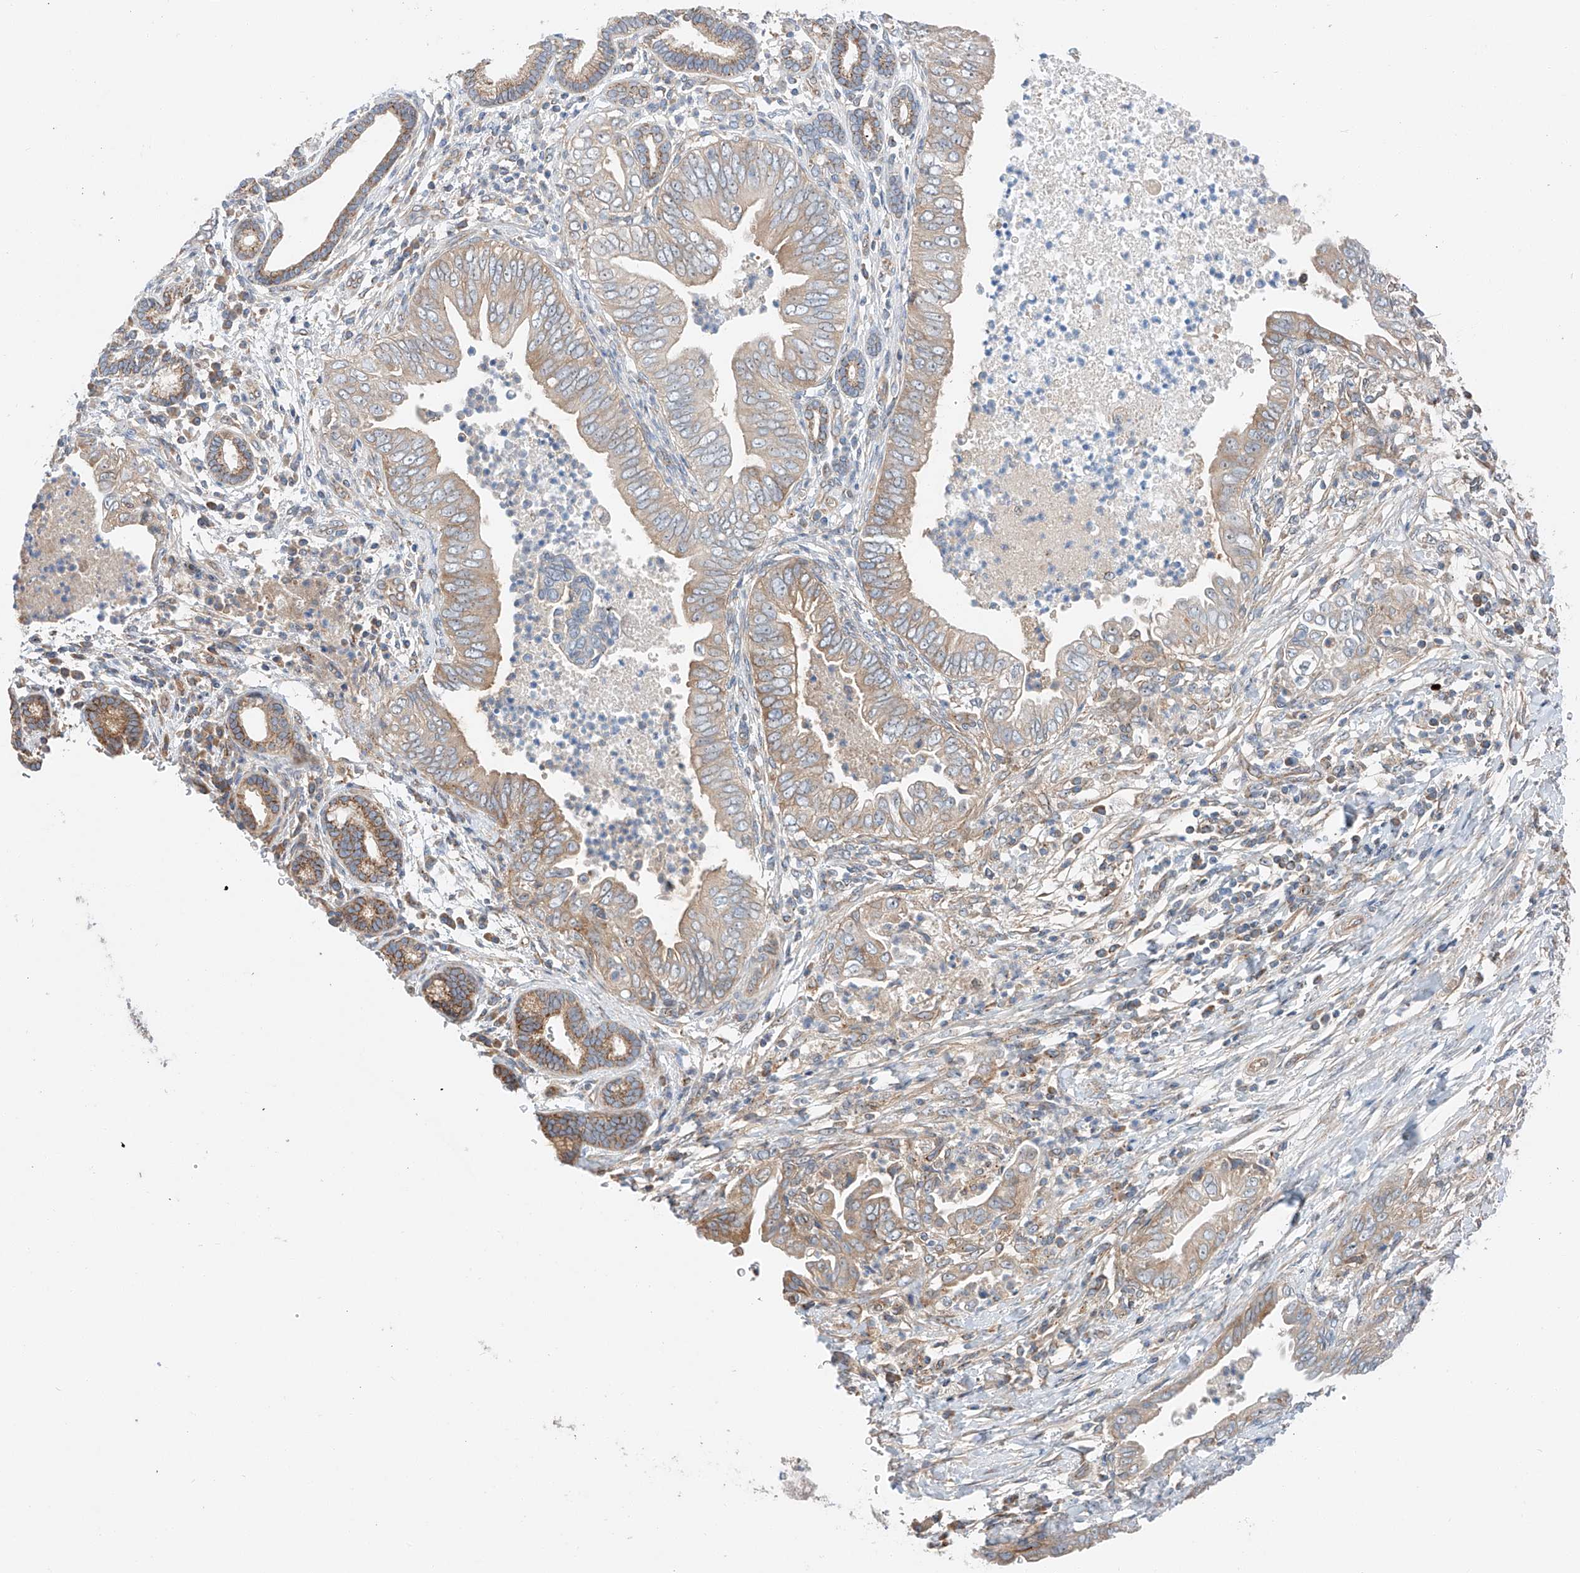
{"staining": {"intensity": "weak", "quantity": ">75%", "location": "cytoplasmic/membranous"}, "tissue": "pancreatic cancer", "cell_type": "Tumor cells", "image_type": "cancer", "snomed": [{"axis": "morphology", "description": "Adenocarcinoma, NOS"}, {"axis": "topography", "description": "Pancreas"}], "caption": "A micrograph of pancreatic cancer stained for a protein shows weak cytoplasmic/membranous brown staining in tumor cells.", "gene": "RUSC1", "patient": {"sex": "male", "age": 75}}